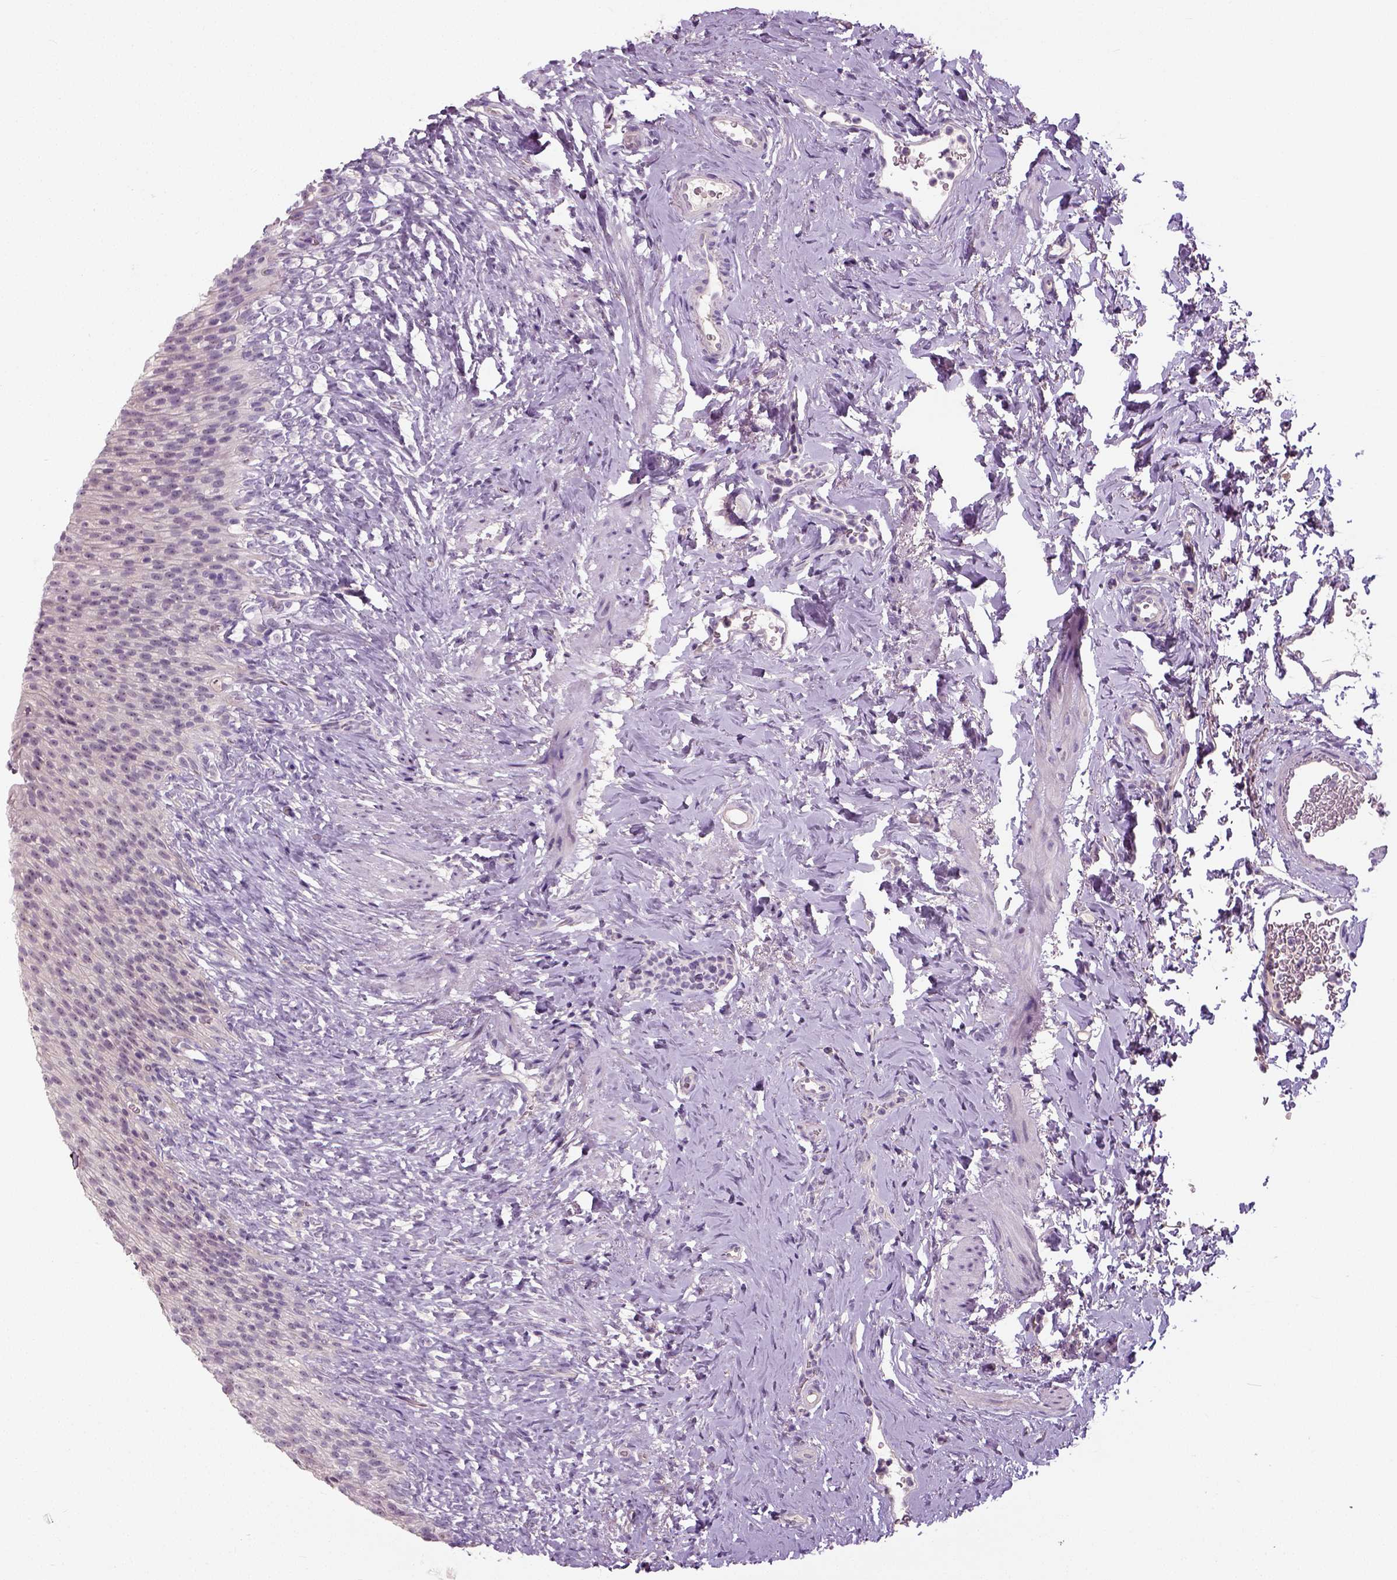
{"staining": {"intensity": "negative", "quantity": "none", "location": "none"}, "tissue": "urinary bladder", "cell_type": "Urothelial cells", "image_type": "normal", "snomed": [{"axis": "morphology", "description": "Normal tissue, NOS"}, {"axis": "topography", "description": "Urinary bladder"}, {"axis": "topography", "description": "Prostate"}], "caption": "This is an immunohistochemistry image of normal human urinary bladder. There is no positivity in urothelial cells.", "gene": "NECAB1", "patient": {"sex": "male", "age": 76}}